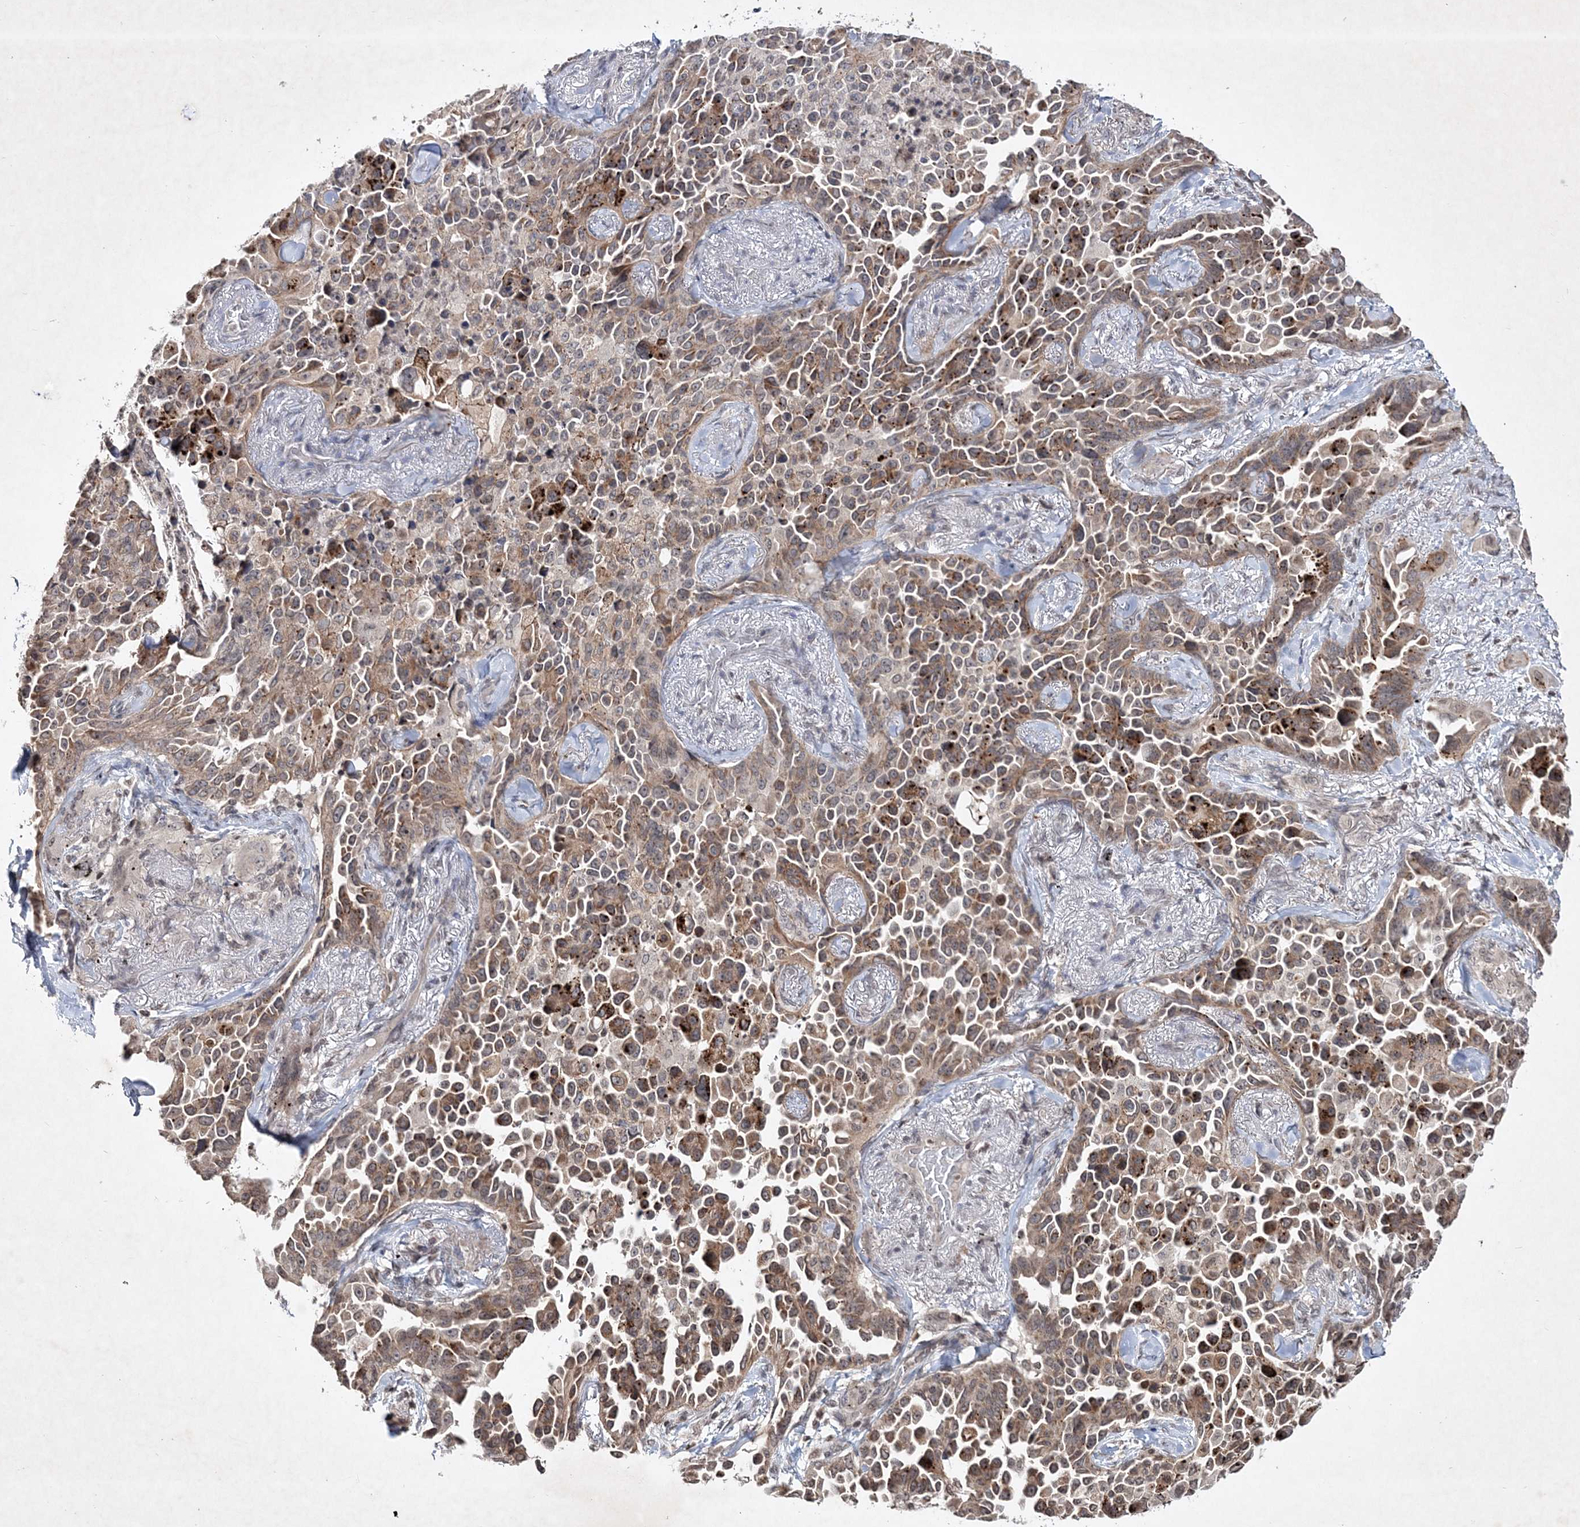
{"staining": {"intensity": "moderate", "quantity": ">75%", "location": "cytoplasmic/membranous,nuclear"}, "tissue": "lung cancer", "cell_type": "Tumor cells", "image_type": "cancer", "snomed": [{"axis": "morphology", "description": "Adenocarcinoma, NOS"}, {"axis": "topography", "description": "Lung"}], "caption": "Immunohistochemical staining of lung cancer shows moderate cytoplasmic/membranous and nuclear protein staining in approximately >75% of tumor cells.", "gene": "SOWAHB", "patient": {"sex": "female", "age": 67}}